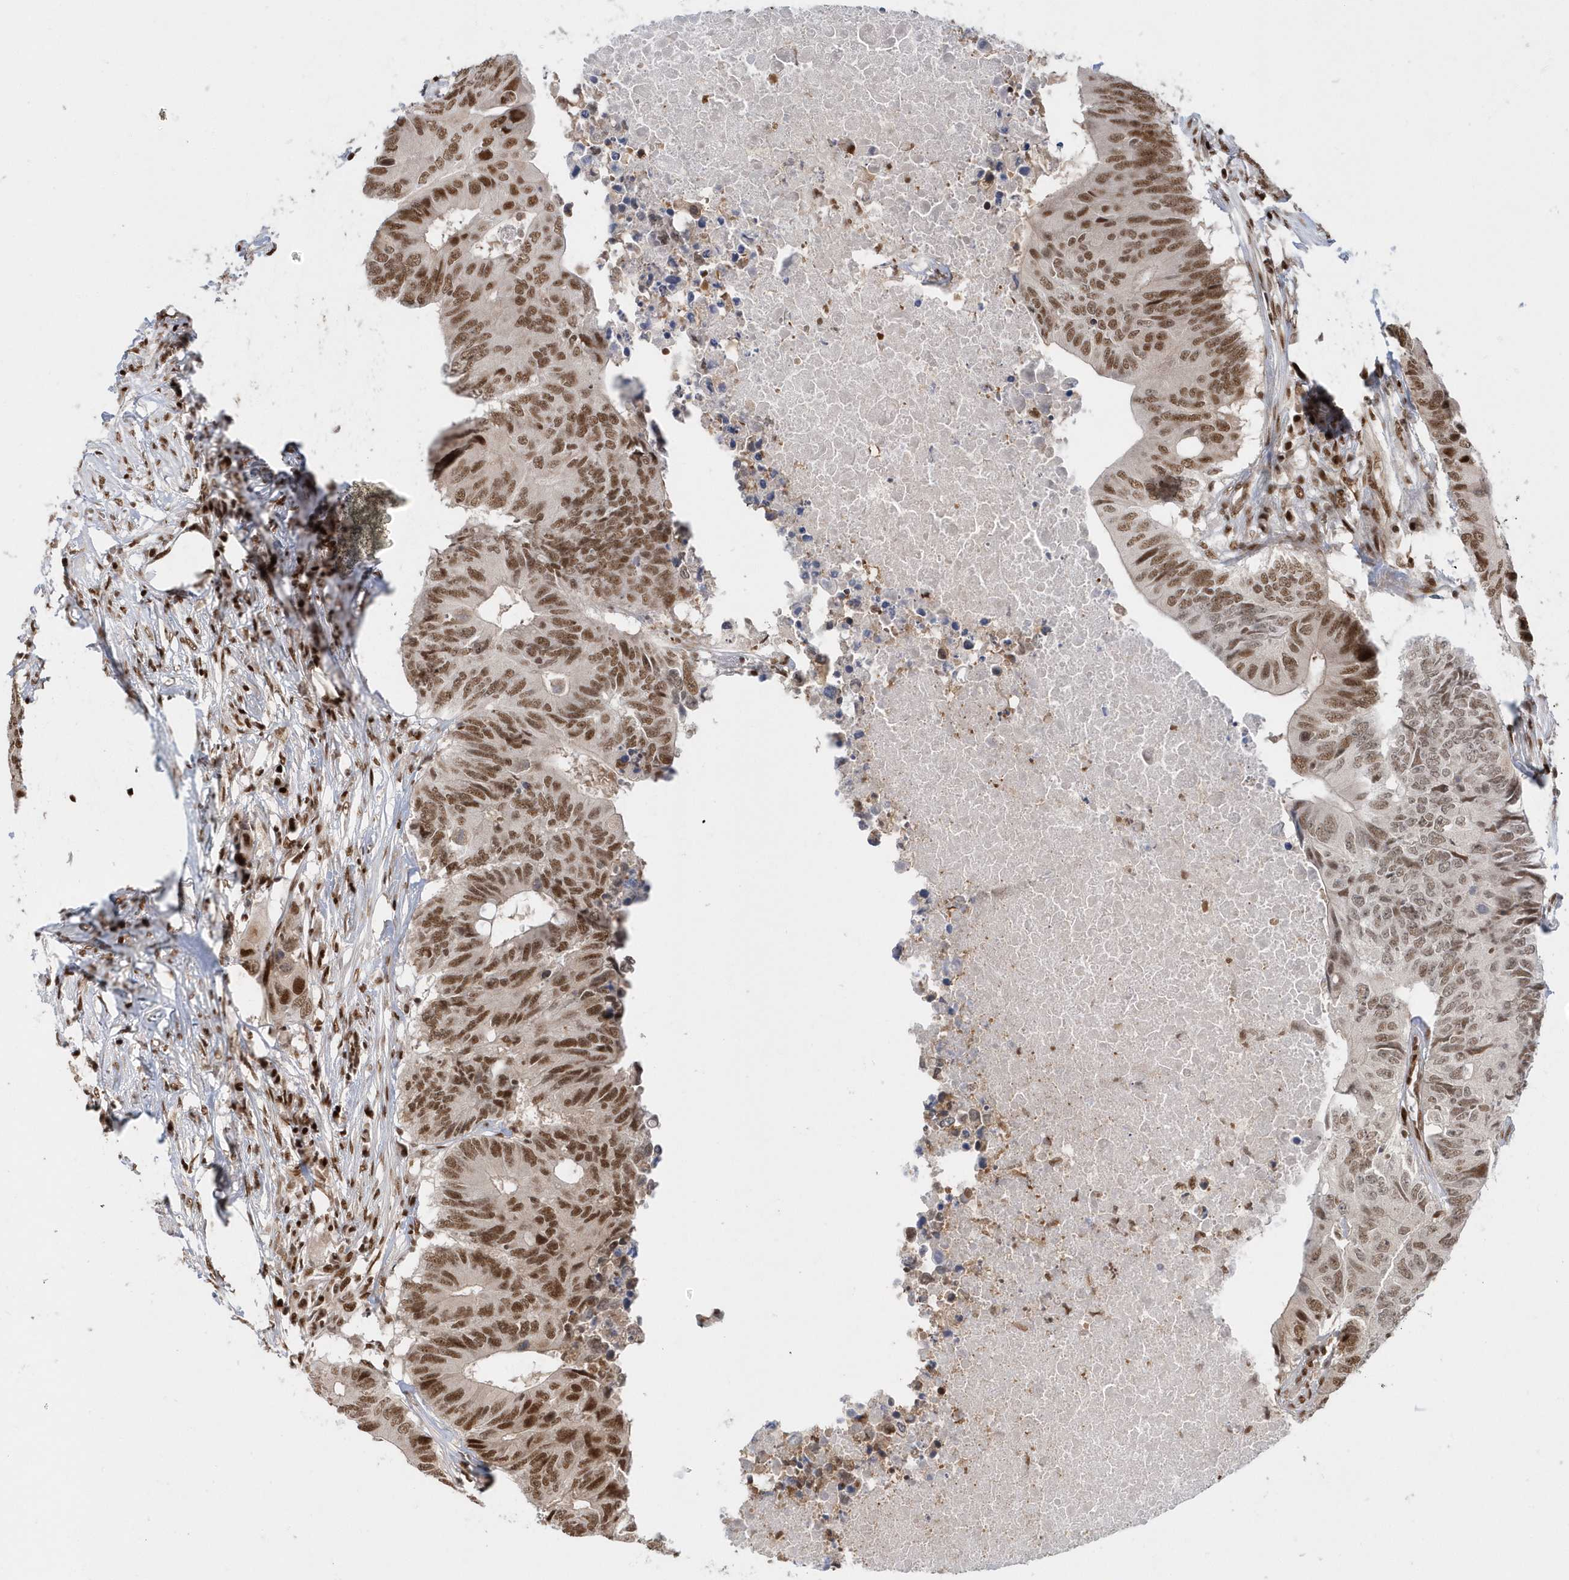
{"staining": {"intensity": "moderate", "quantity": ">75%", "location": "nuclear"}, "tissue": "colorectal cancer", "cell_type": "Tumor cells", "image_type": "cancer", "snomed": [{"axis": "morphology", "description": "Adenocarcinoma, NOS"}, {"axis": "topography", "description": "Colon"}], "caption": "Colorectal cancer stained with a brown dye reveals moderate nuclear positive positivity in approximately >75% of tumor cells.", "gene": "SEPHS1", "patient": {"sex": "male", "age": 71}}